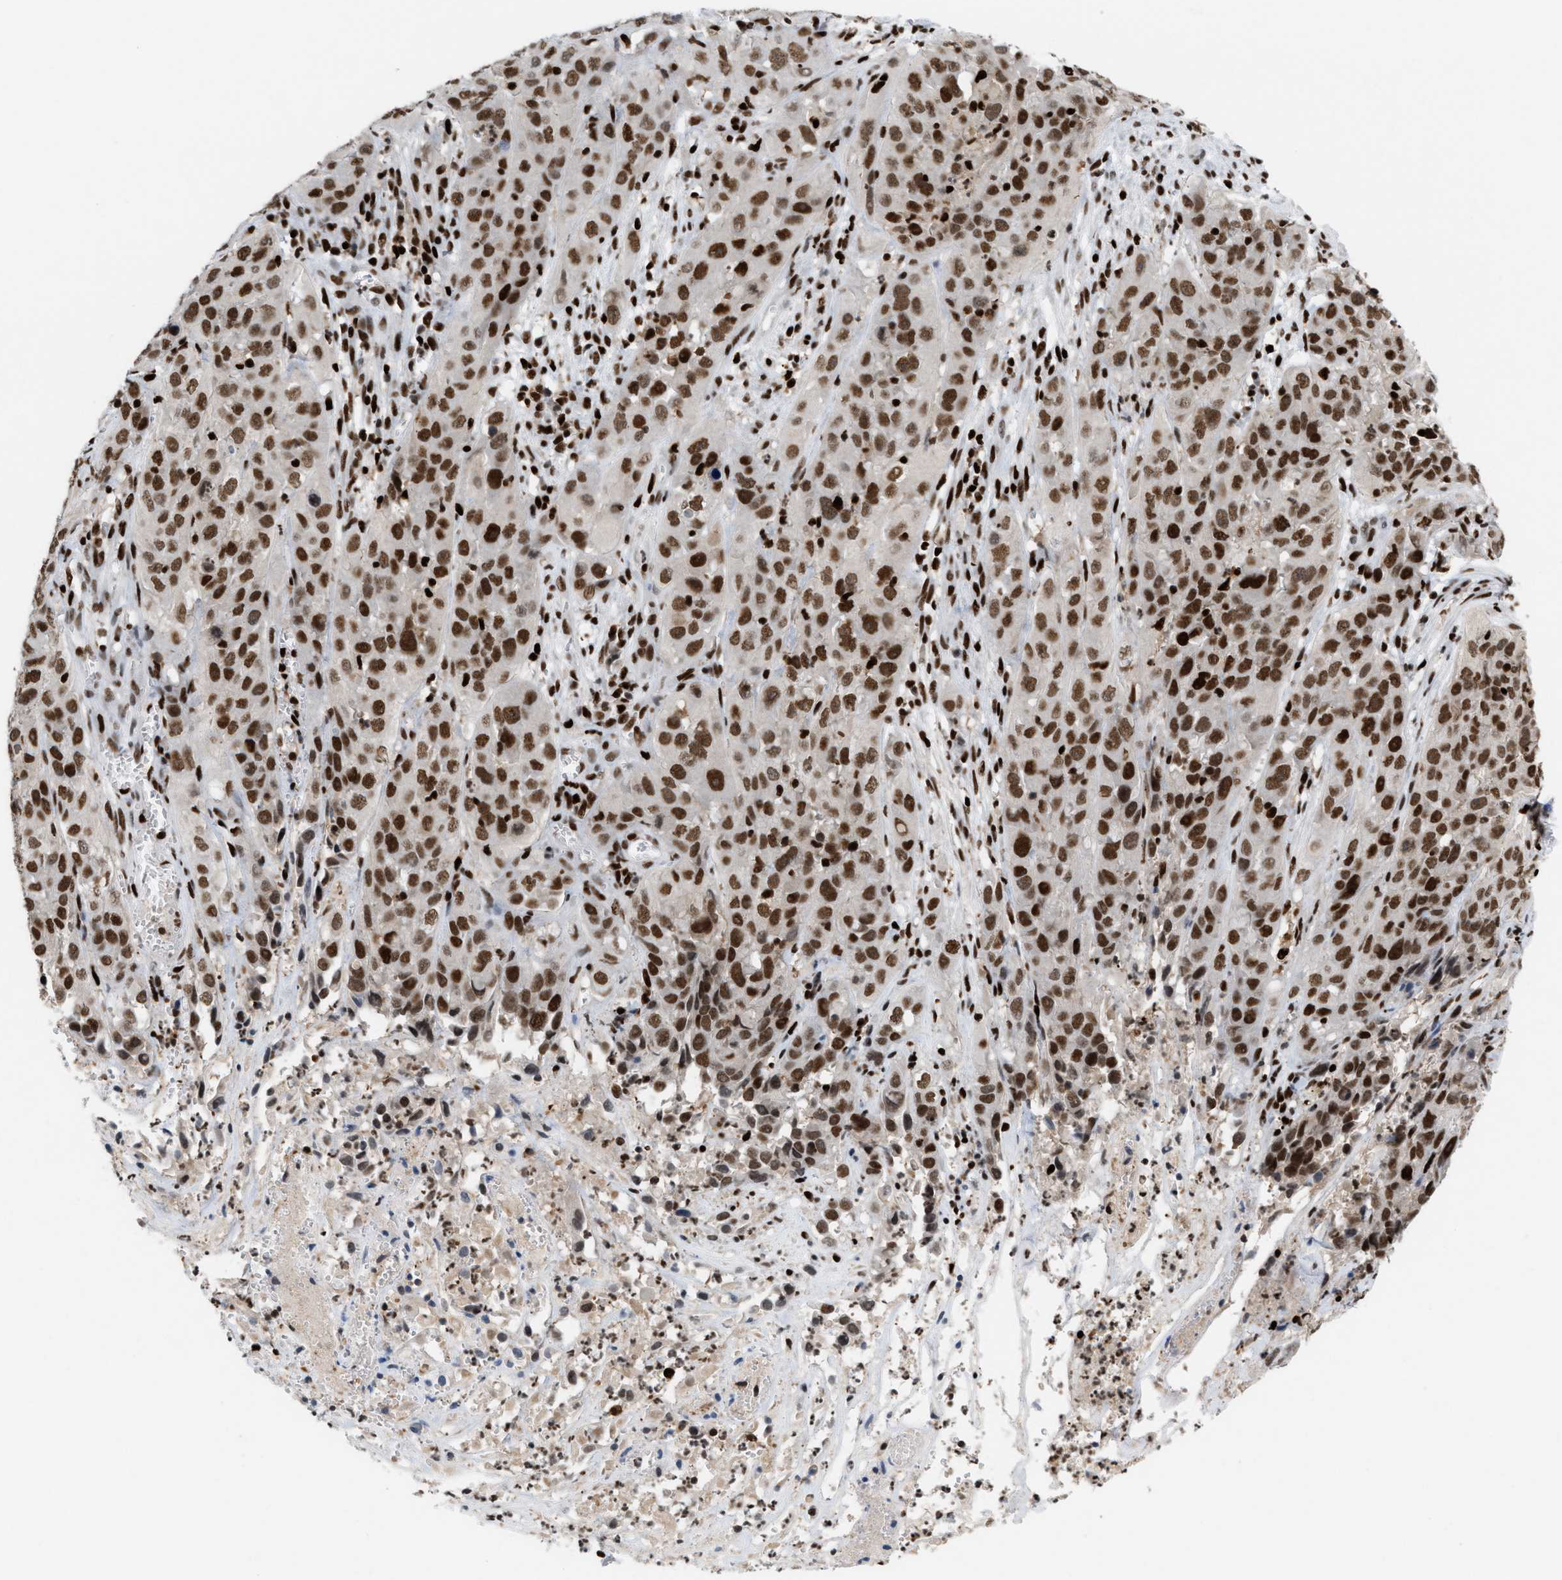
{"staining": {"intensity": "strong", "quantity": ">75%", "location": "nuclear"}, "tissue": "cervical cancer", "cell_type": "Tumor cells", "image_type": "cancer", "snomed": [{"axis": "morphology", "description": "Squamous cell carcinoma, NOS"}, {"axis": "topography", "description": "Cervix"}], "caption": "Tumor cells show high levels of strong nuclear staining in approximately >75% of cells in squamous cell carcinoma (cervical). (Stains: DAB (3,3'-diaminobenzidine) in brown, nuclei in blue, Microscopy: brightfield microscopy at high magnification).", "gene": "RNASEK-C17orf49", "patient": {"sex": "female", "age": 32}}